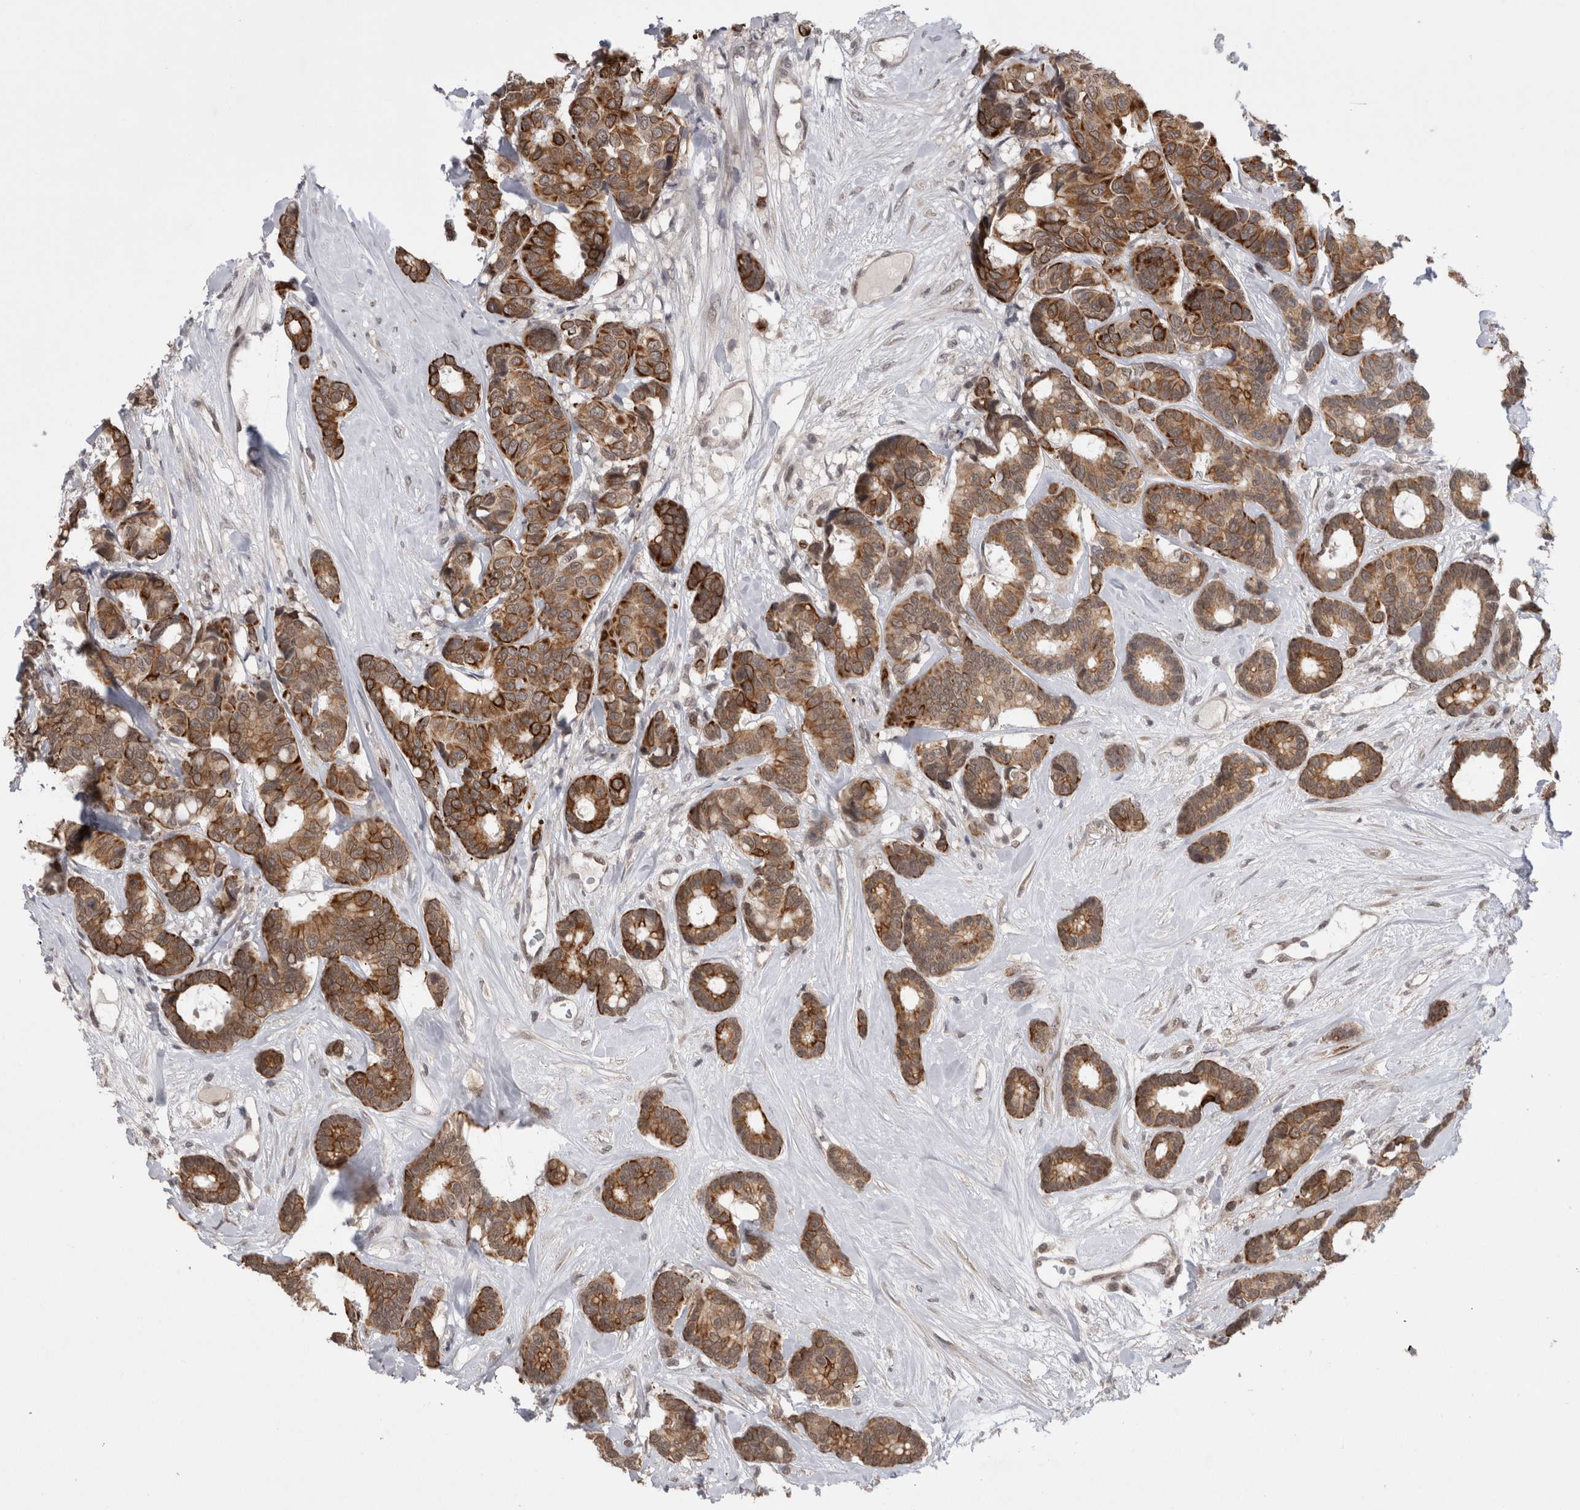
{"staining": {"intensity": "moderate", "quantity": ">75%", "location": "cytoplasmic/membranous"}, "tissue": "breast cancer", "cell_type": "Tumor cells", "image_type": "cancer", "snomed": [{"axis": "morphology", "description": "Duct carcinoma"}, {"axis": "topography", "description": "Breast"}], "caption": "Immunohistochemical staining of breast cancer exhibits moderate cytoplasmic/membranous protein positivity in approximately >75% of tumor cells.", "gene": "ZNF341", "patient": {"sex": "female", "age": 87}}